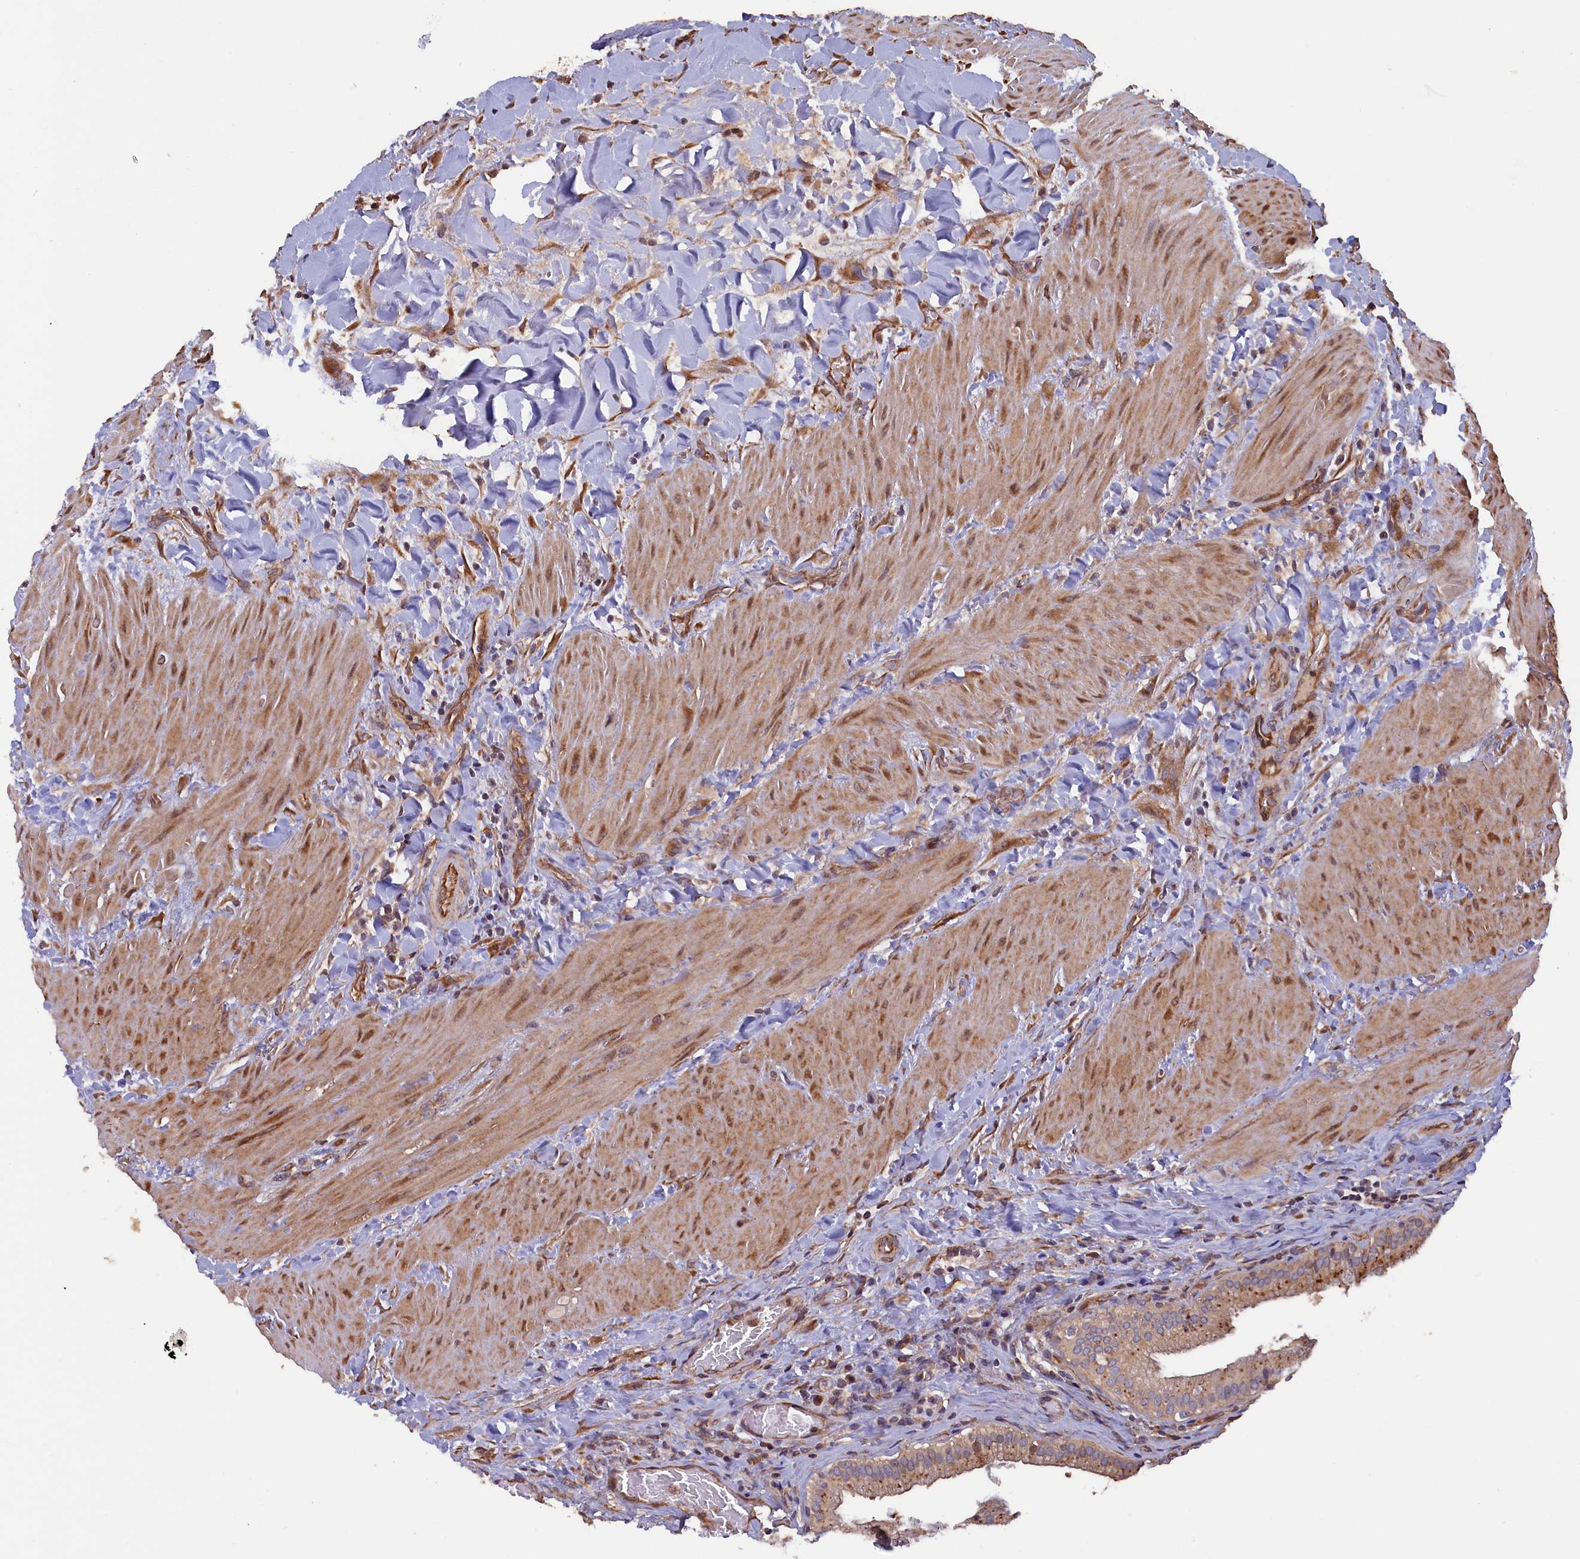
{"staining": {"intensity": "moderate", "quantity": ">75%", "location": "cytoplasmic/membranous"}, "tissue": "gallbladder", "cell_type": "Glandular cells", "image_type": "normal", "snomed": [{"axis": "morphology", "description": "Normal tissue, NOS"}, {"axis": "topography", "description": "Gallbladder"}], "caption": "Protein staining of unremarkable gallbladder shows moderate cytoplasmic/membranous staining in about >75% of glandular cells. The staining was performed using DAB (3,3'-diaminobenzidine), with brown indicating positive protein expression. Nuclei are stained blue with hematoxylin.", "gene": "GREB1L", "patient": {"sex": "male", "age": 24}}